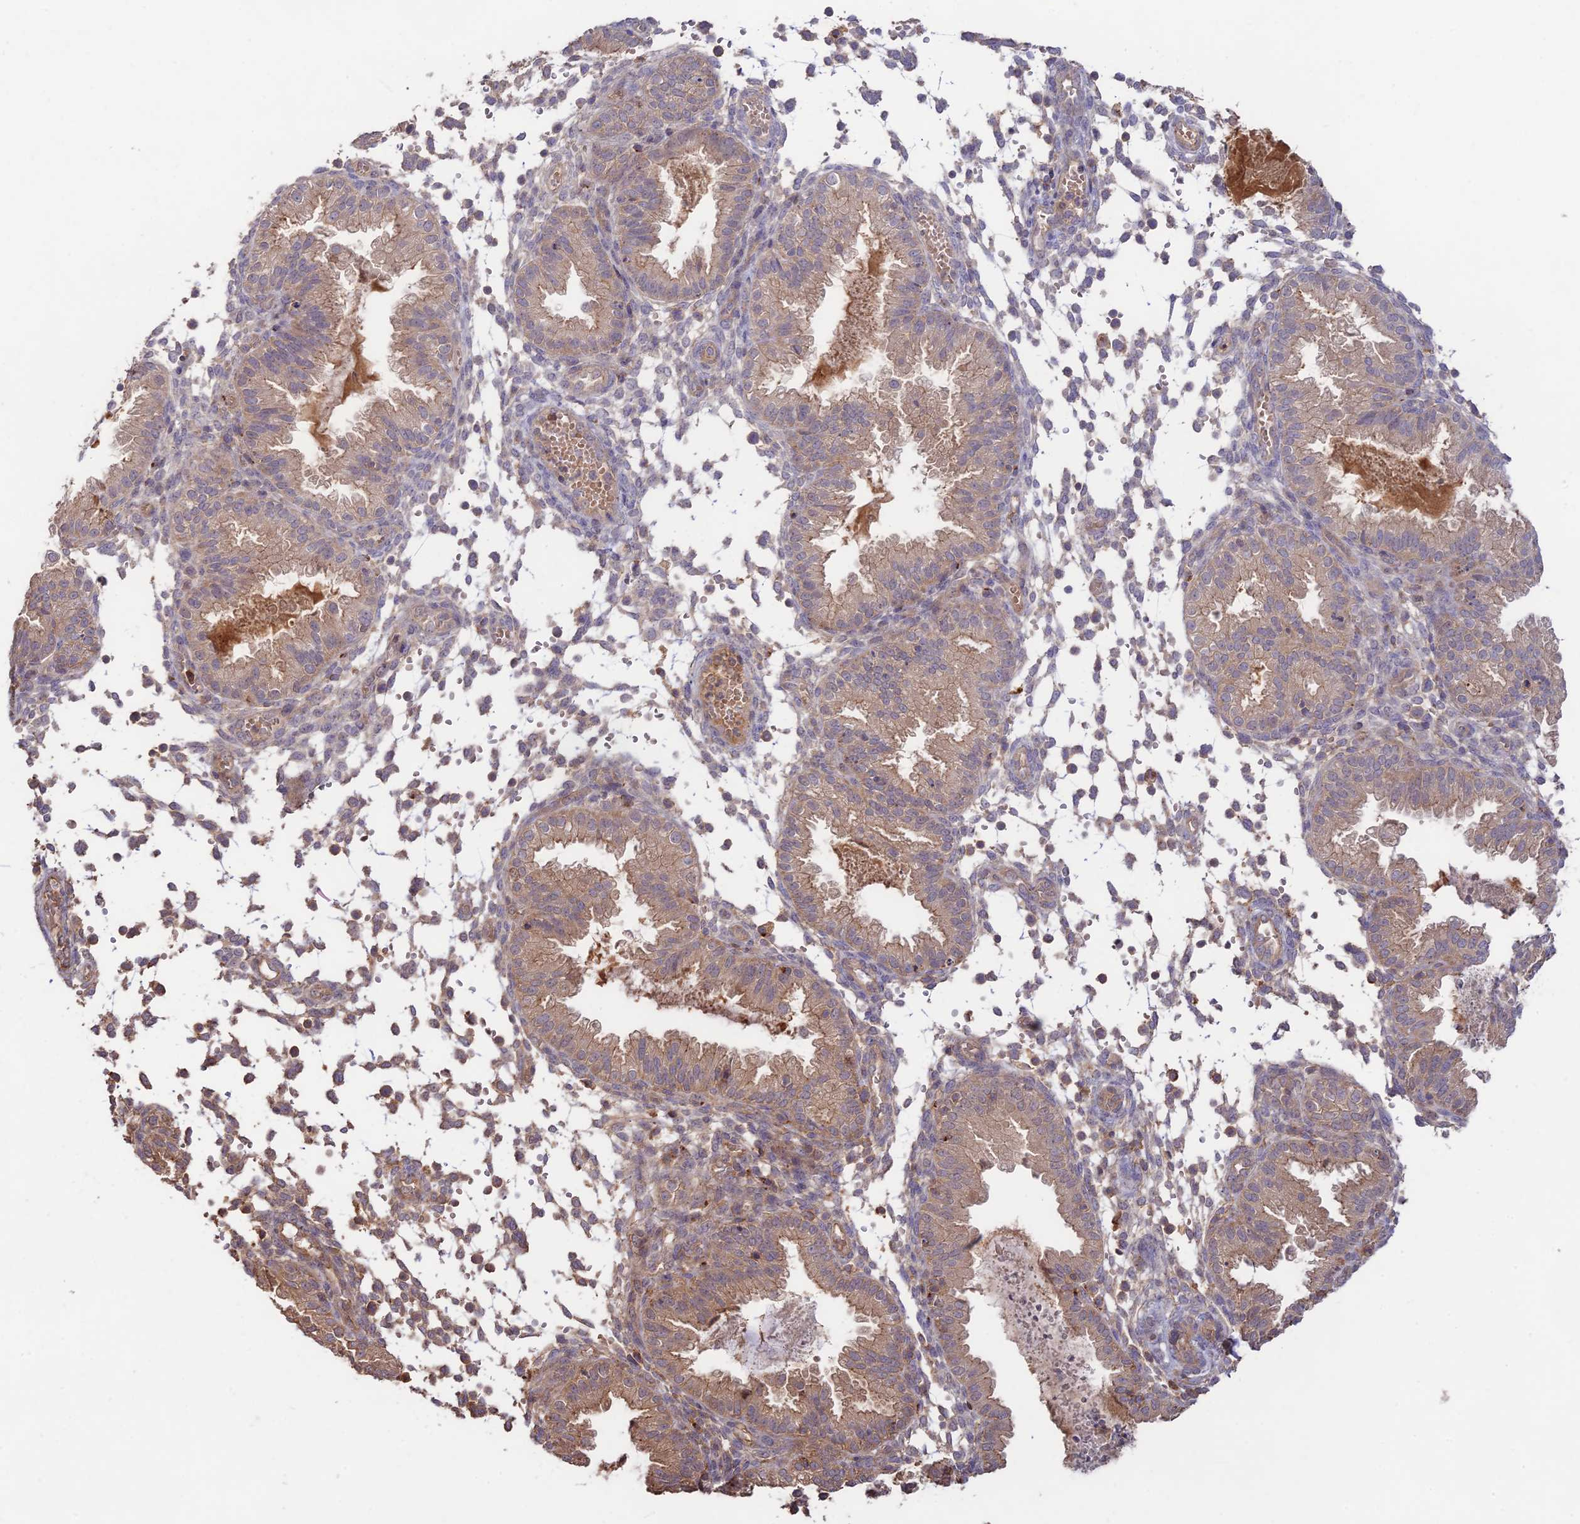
{"staining": {"intensity": "weak", "quantity": "<25%", "location": "cytoplasmic/membranous"}, "tissue": "endometrium", "cell_type": "Cells in endometrial stroma", "image_type": "normal", "snomed": [{"axis": "morphology", "description": "Normal tissue, NOS"}, {"axis": "topography", "description": "Endometrium"}], "caption": "A micrograph of human endometrium is negative for staining in cells in endometrial stroma. (Immunohistochemistry (ihc), brightfield microscopy, high magnification).", "gene": "CLCF1", "patient": {"sex": "female", "age": 33}}